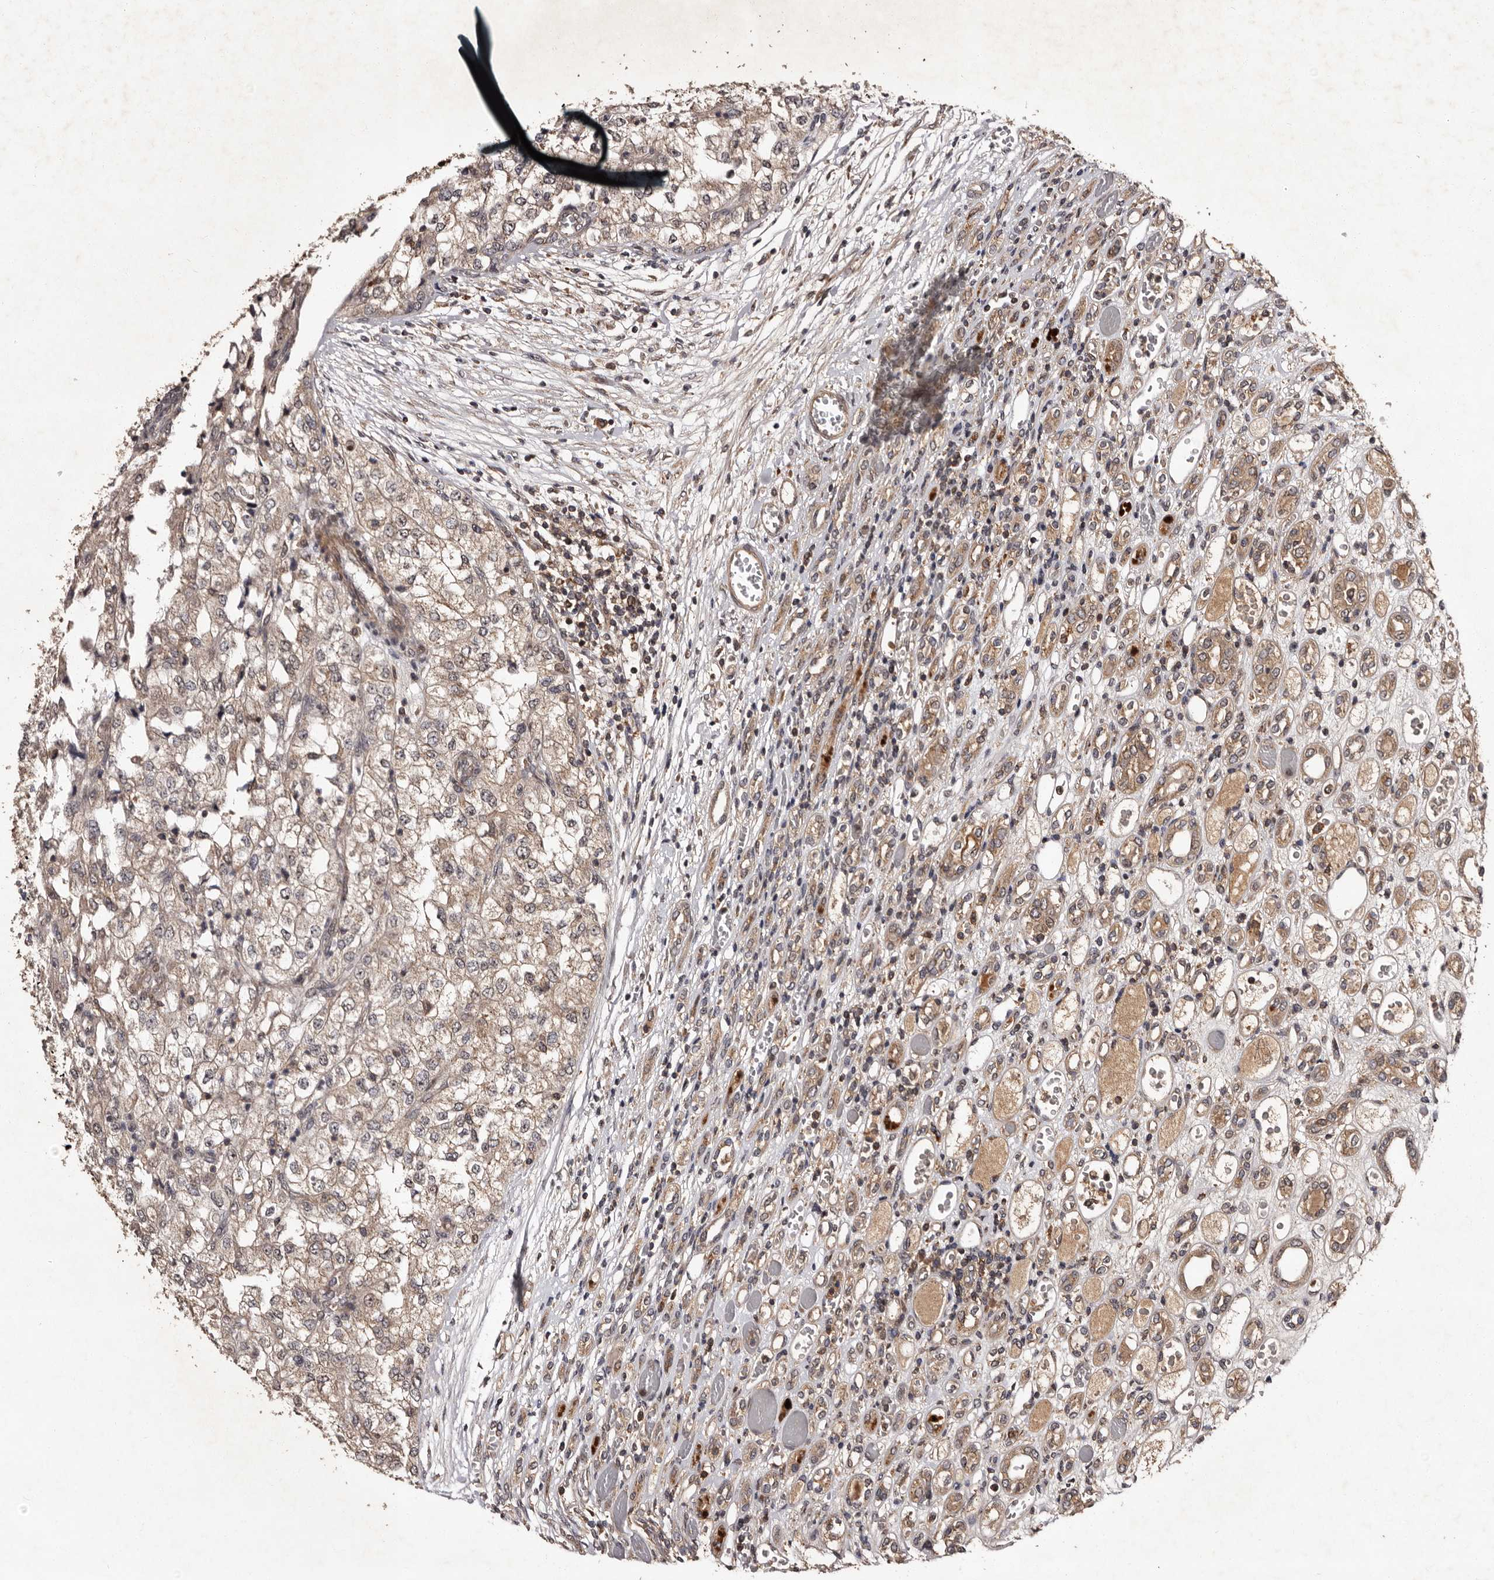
{"staining": {"intensity": "weak", "quantity": "25%-75%", "location": "cytoplasmic/membranous"}, "tissue": "renal cancer", "cell_type": "Tumor cells", "image_type": "cancer", "snomed": [{"axis": "morphology", "description": "Adenocarcinoma, NOS"}, {"axis": "topography", "description": "Kidney"}], "caption": "Immunohistochemistry (IHC) histopathology image of human adenocarcinoma (renal) stained for a protein (brown), which shows low levels of weak cytoplasmic/membranous expression in approximately 25%-75% of tumor cells.", "gene": "MKRN3", "patient": {"sex": "female", "age": 54}}